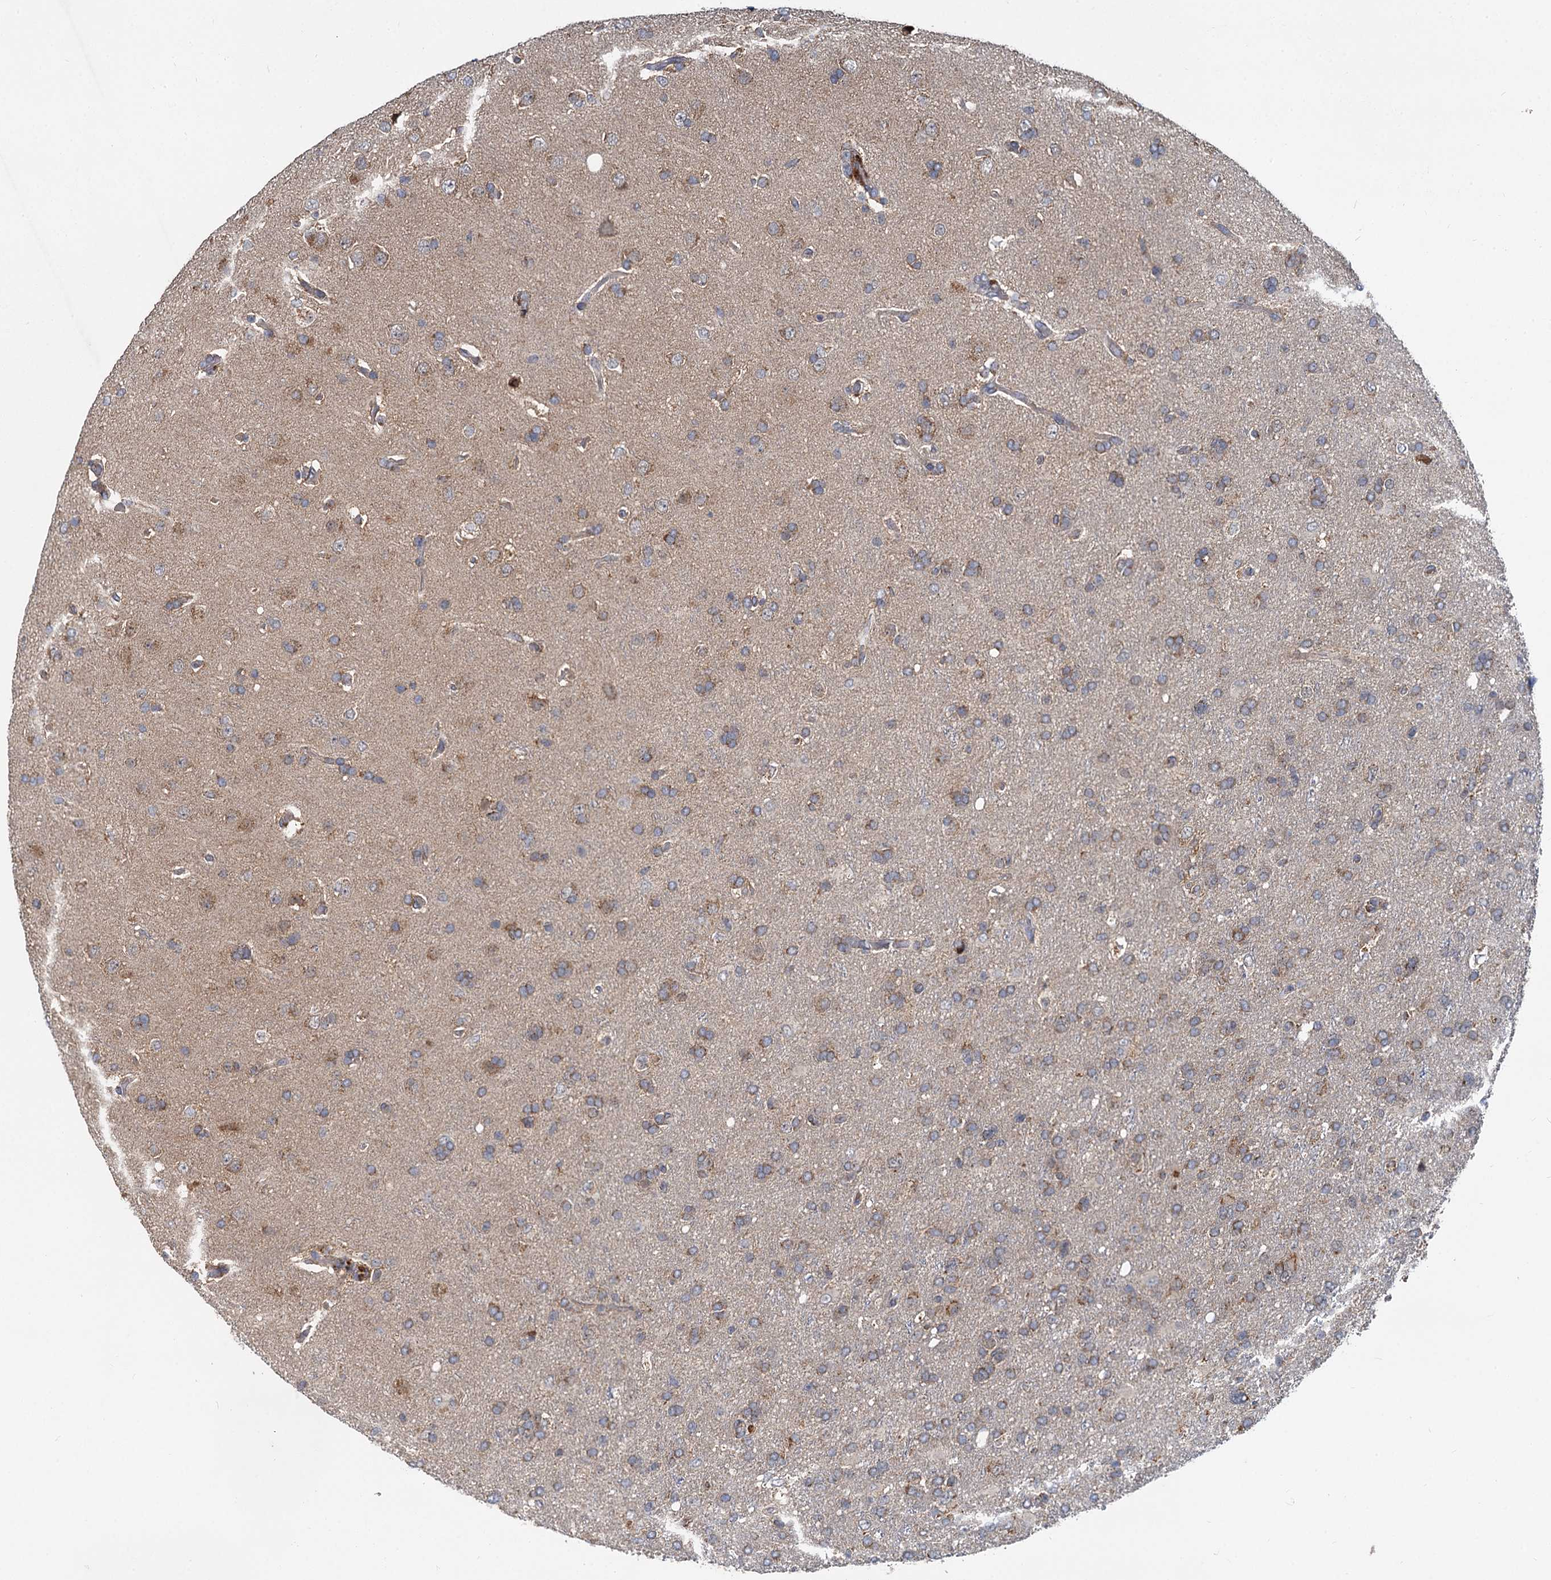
{"staining": {"intensity": "moderate", "quantity": ">75%", "location": "cytoplasmic/membranous"}, "tissue": "glioma", "cell_type": "Tumor cells", "image_type": "cancer", "snomed": [{"axis": "morphology", "description": "Glioma, malignant, High grade"}, {"axis": "topography", "description": "Brain"}], "caption": "Protein expression analysis of malignant glioma (high-grade) shows moderate cytoplasmic/membranous positivity in approximately >75% of tumor cells.", "gene": "SPRYD3", "patient": {"sex": "male", "age": 61}}